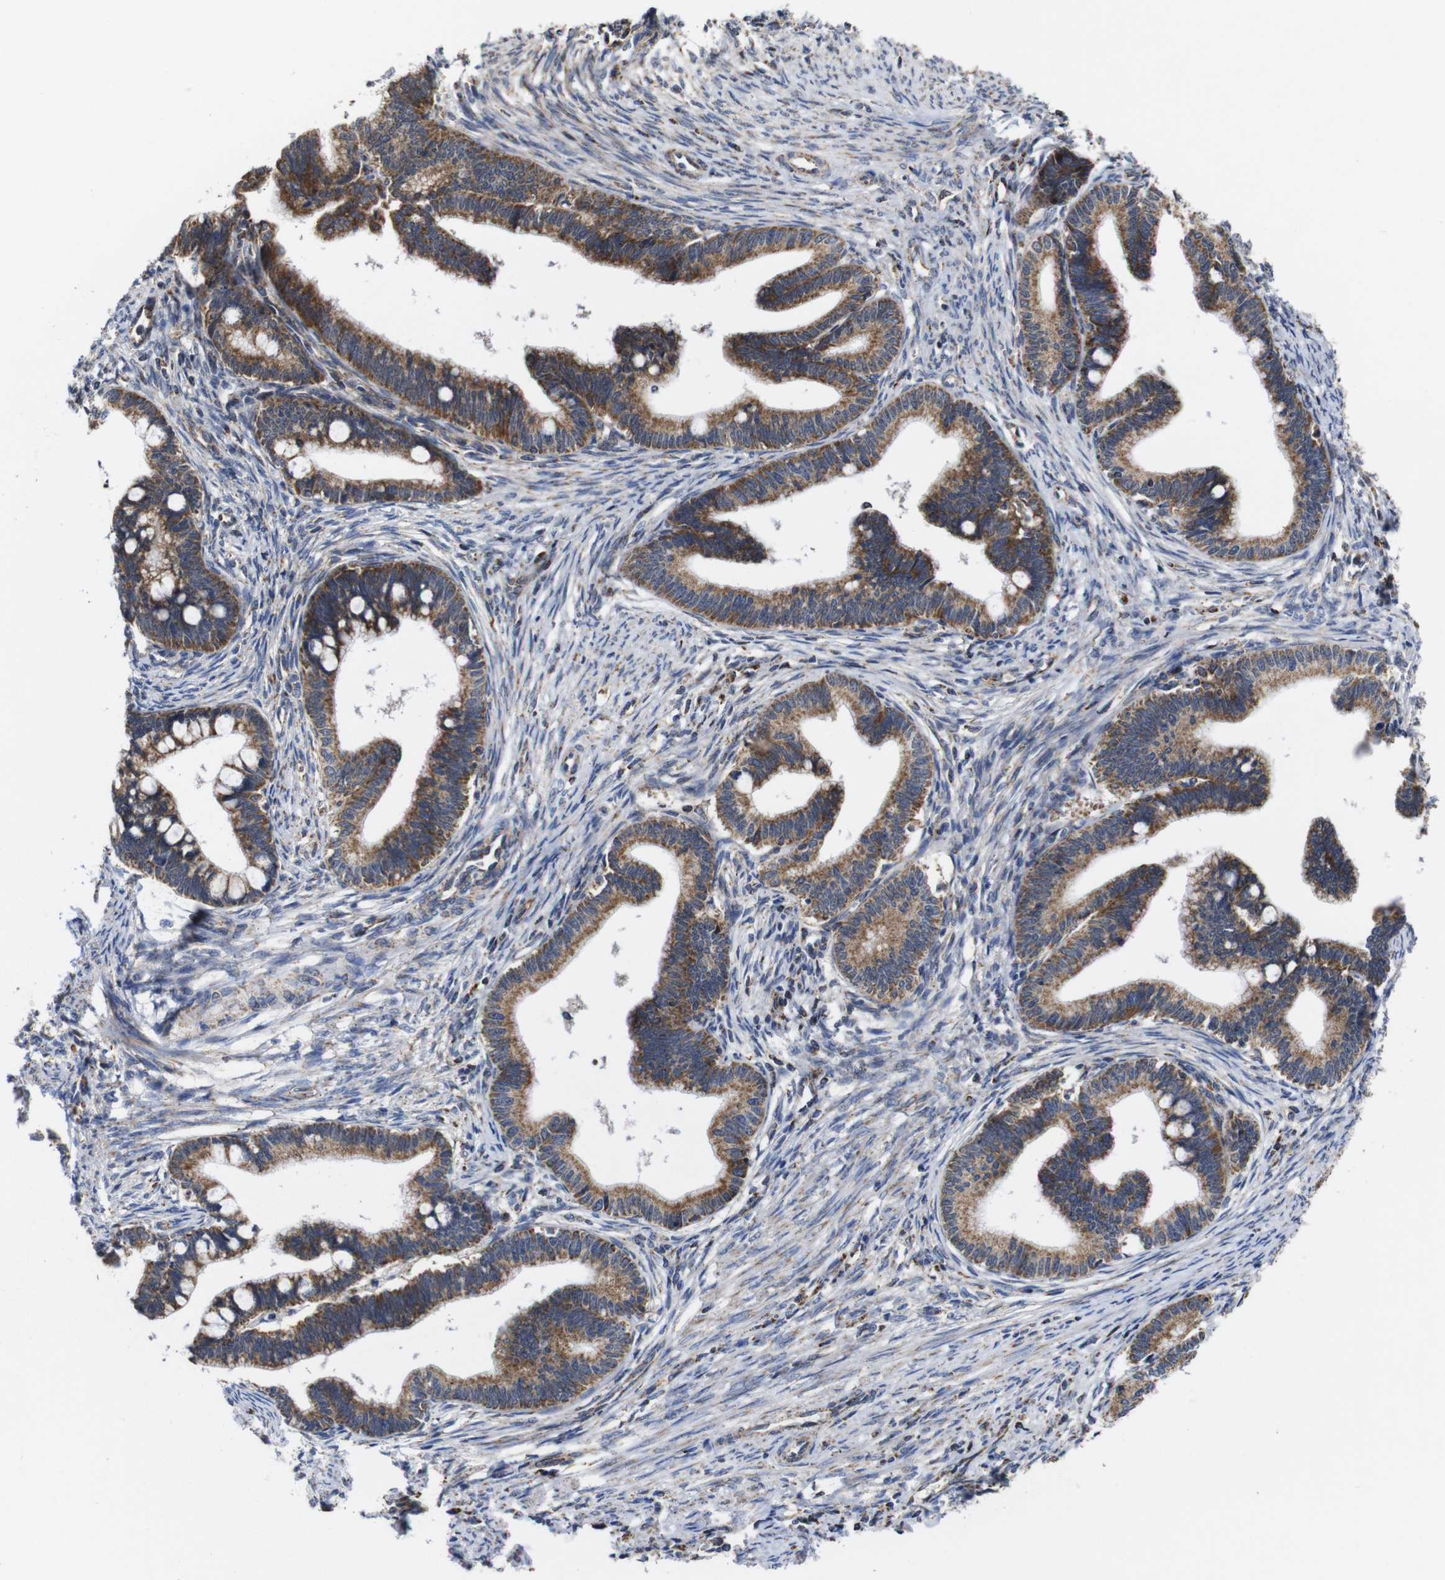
{"staining": {"intensity": "moderate", "quantity": ">75%", "location": "cytoplasmic/membranous"}, "tissue": "cervical cancer", "cell_type": "Tumor cells", "image_type": "cancer", "snomed": [{"axis": "morphology", "description": "Adenocarcinoma, NOS"}, {"axis": "topography", "description": "Cervix"}], "caption": "Cervical adenocarcinoma was stained to show a protein in brown. There is medium levels of moderate cytoplasmic/membranous staining in approximately >75% of tumor cells. The protein of interest is stained brown, and the nuclei are stained in blue (DAB IHC with brightfield microscopy, high magnification).", "gene": "C17orf80", "patient": {"sex": "female", "age": 36}}